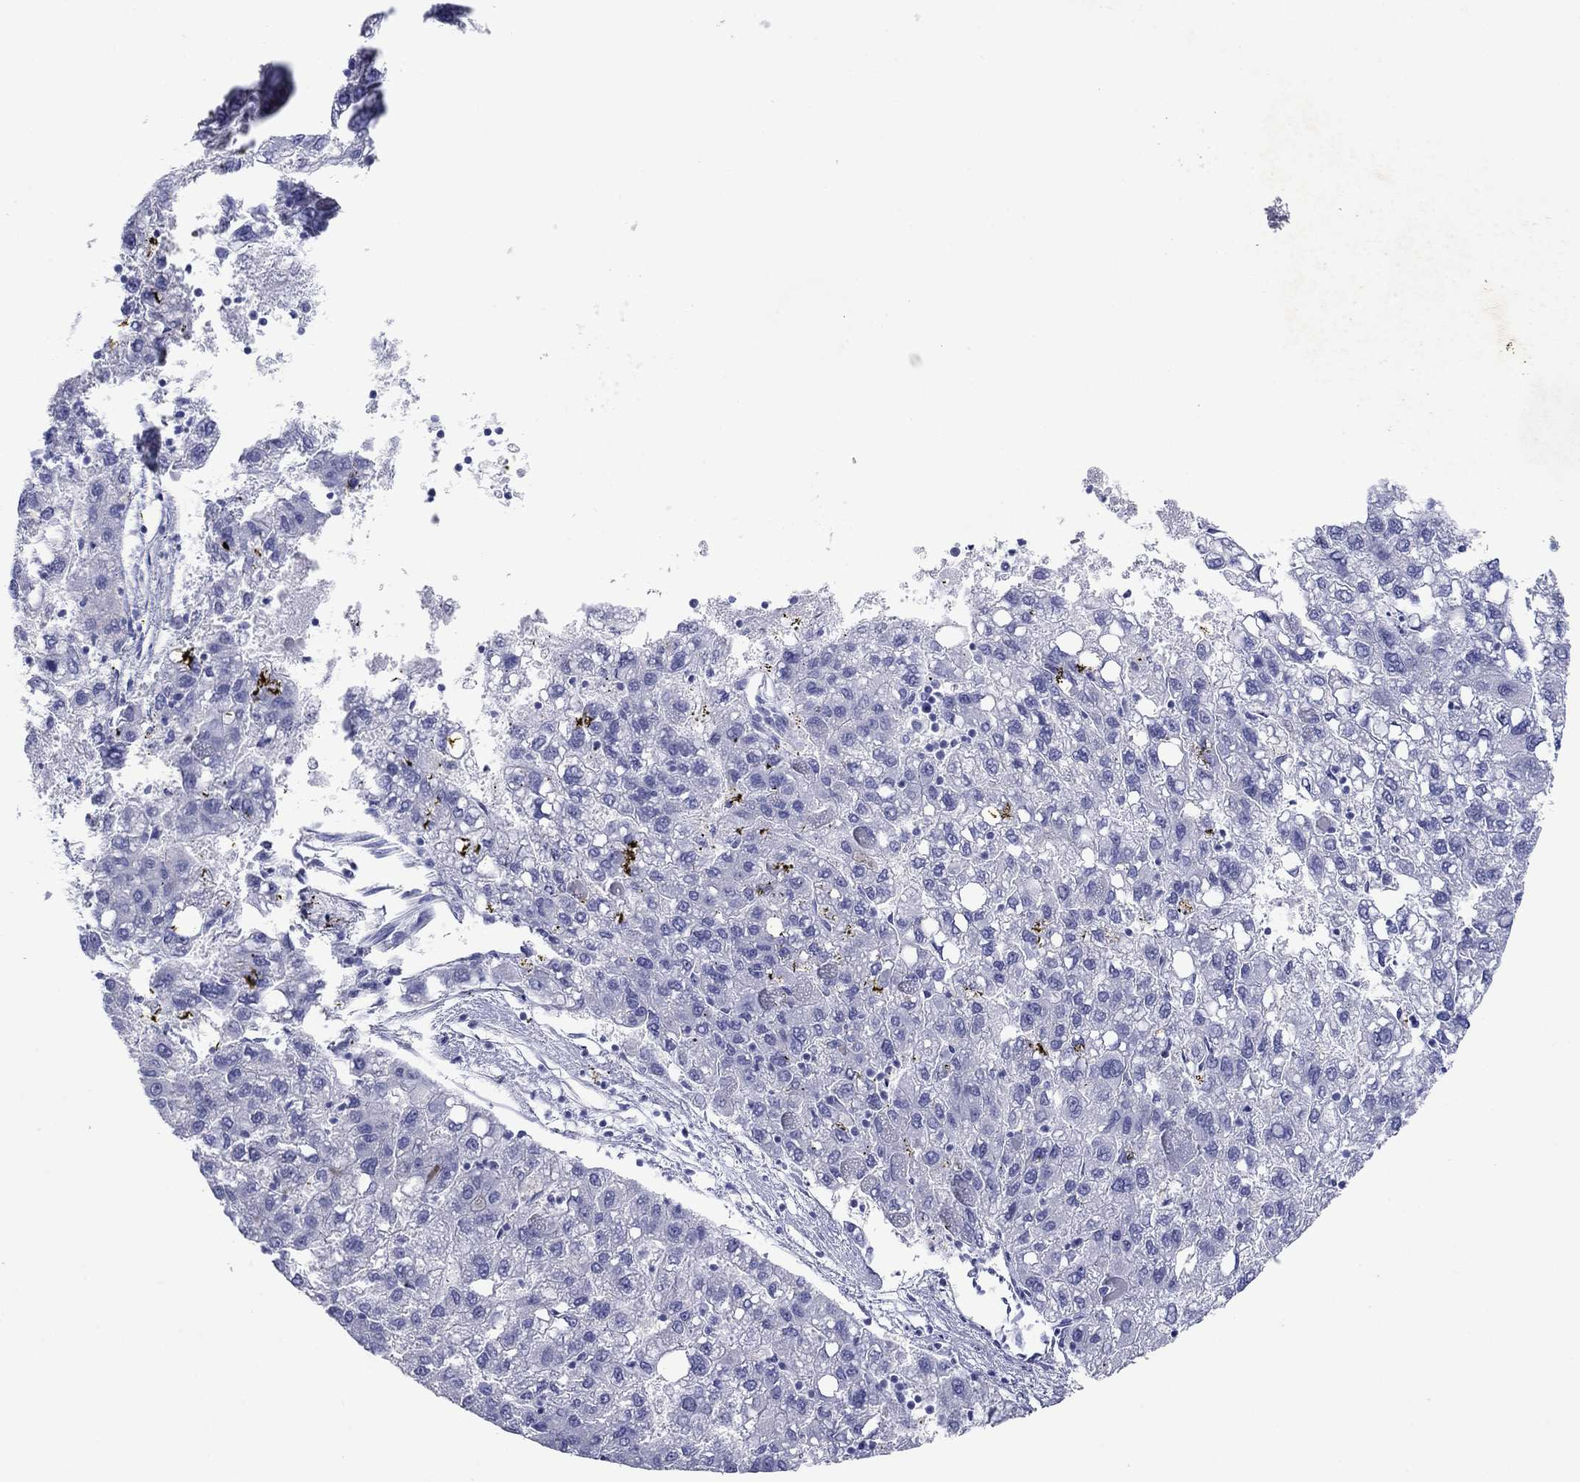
{"staining": {"intensity": "negative", "quantity": "none", "location": "none"}, "tissue": "liver cancer", "cell_type": "Tumor cells", "image_type": "cancer", "snomed": [{"axis": "morphology", "description": "Carcinoma, Hepatocellular, NOS"}, {"axis": "topography", "description": "Liver"}], "caption": "The micrograph reveals no significant staining in tumor cells of hepatocellular carcinoma (liver).", "gene": "ATP4A", "patient": {"sex": "female", "age": 82}}